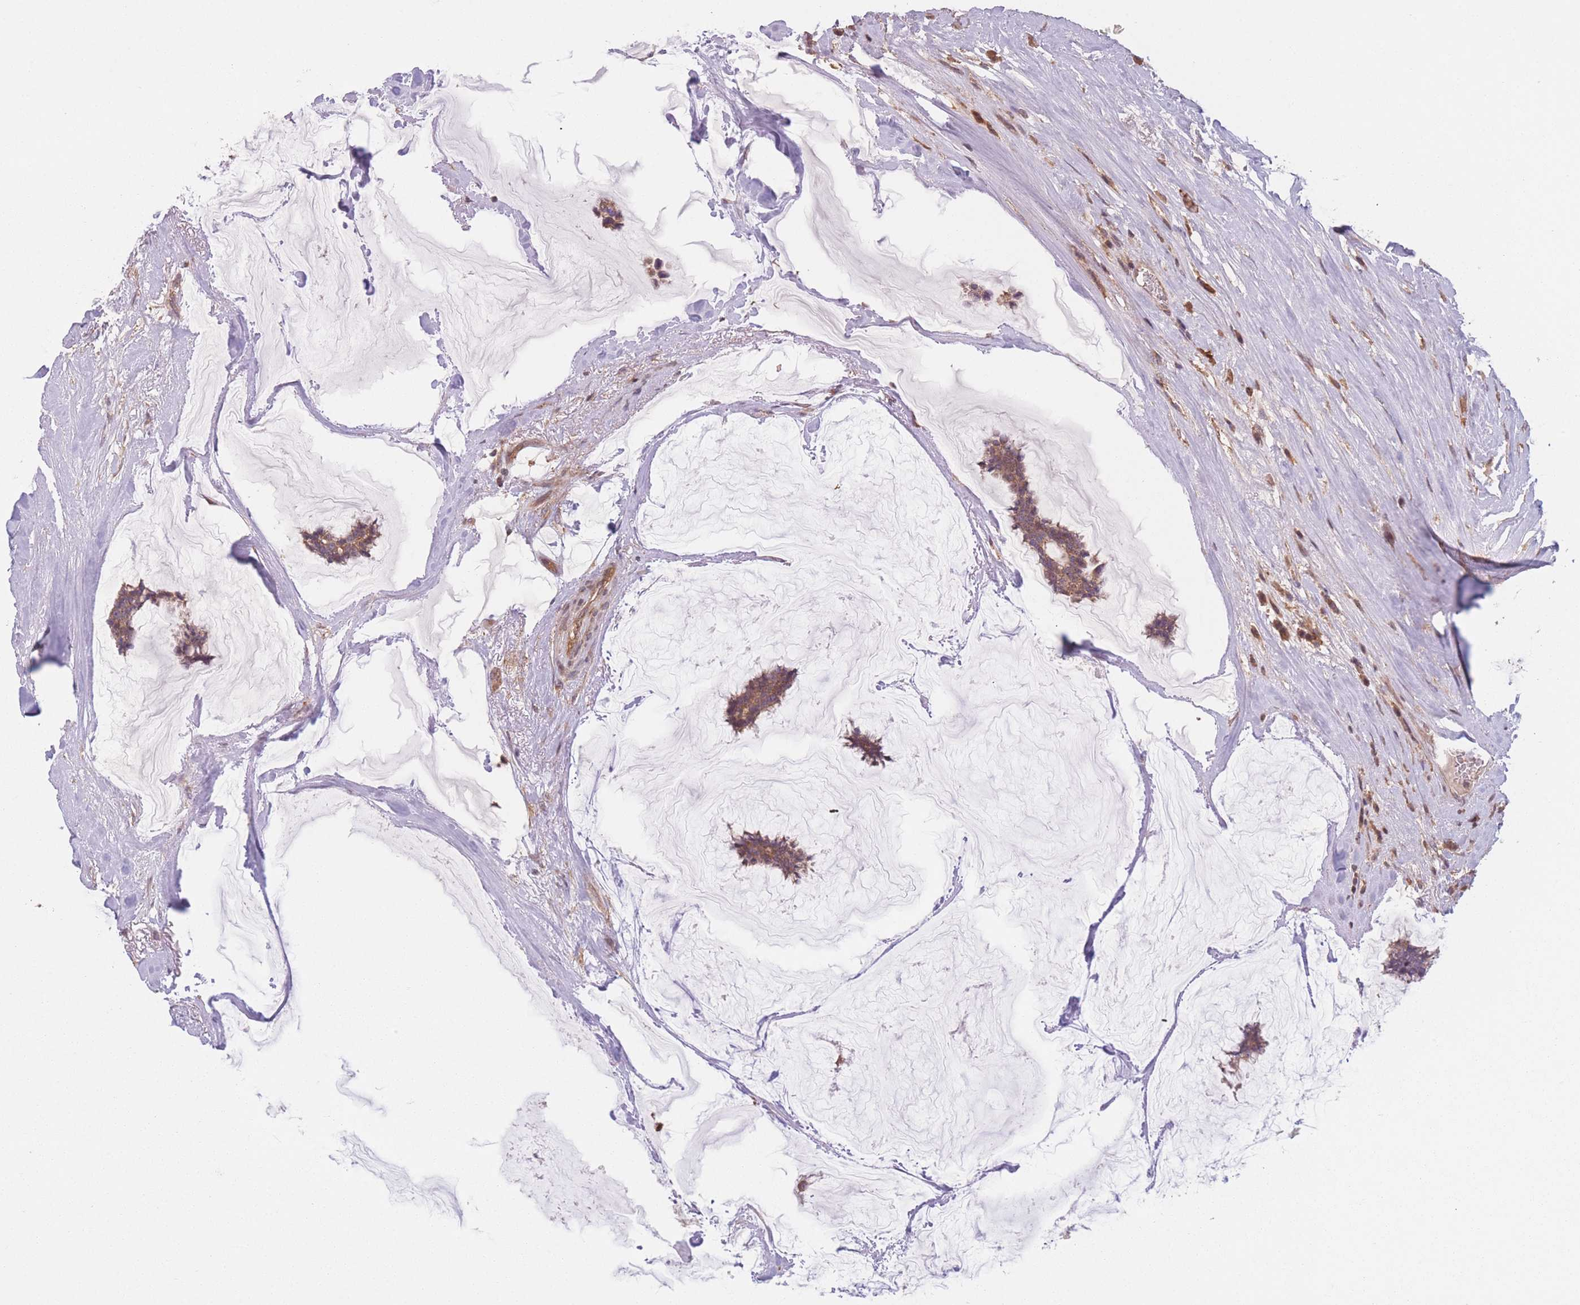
{"staining": {"intensity": "moderate", "quantity": ">75%", "location": "cytoplasmic/membranous"}, "tissue": "breast cancer", "cell_type": "Tumor cells", "image_type": "cancer", "snomed": [{"axis": "morphology", "description": "Duct carcinoma"}, {"axis": "topography", "description": "Breast"}], "caption": "Human breast cancer (infiltrating ductal carcinoma) stained with a protein marker shows moderate staining in tumor cells.", "gene": "WASHC2A", "patient": {"sex": "female", "age": 93}}